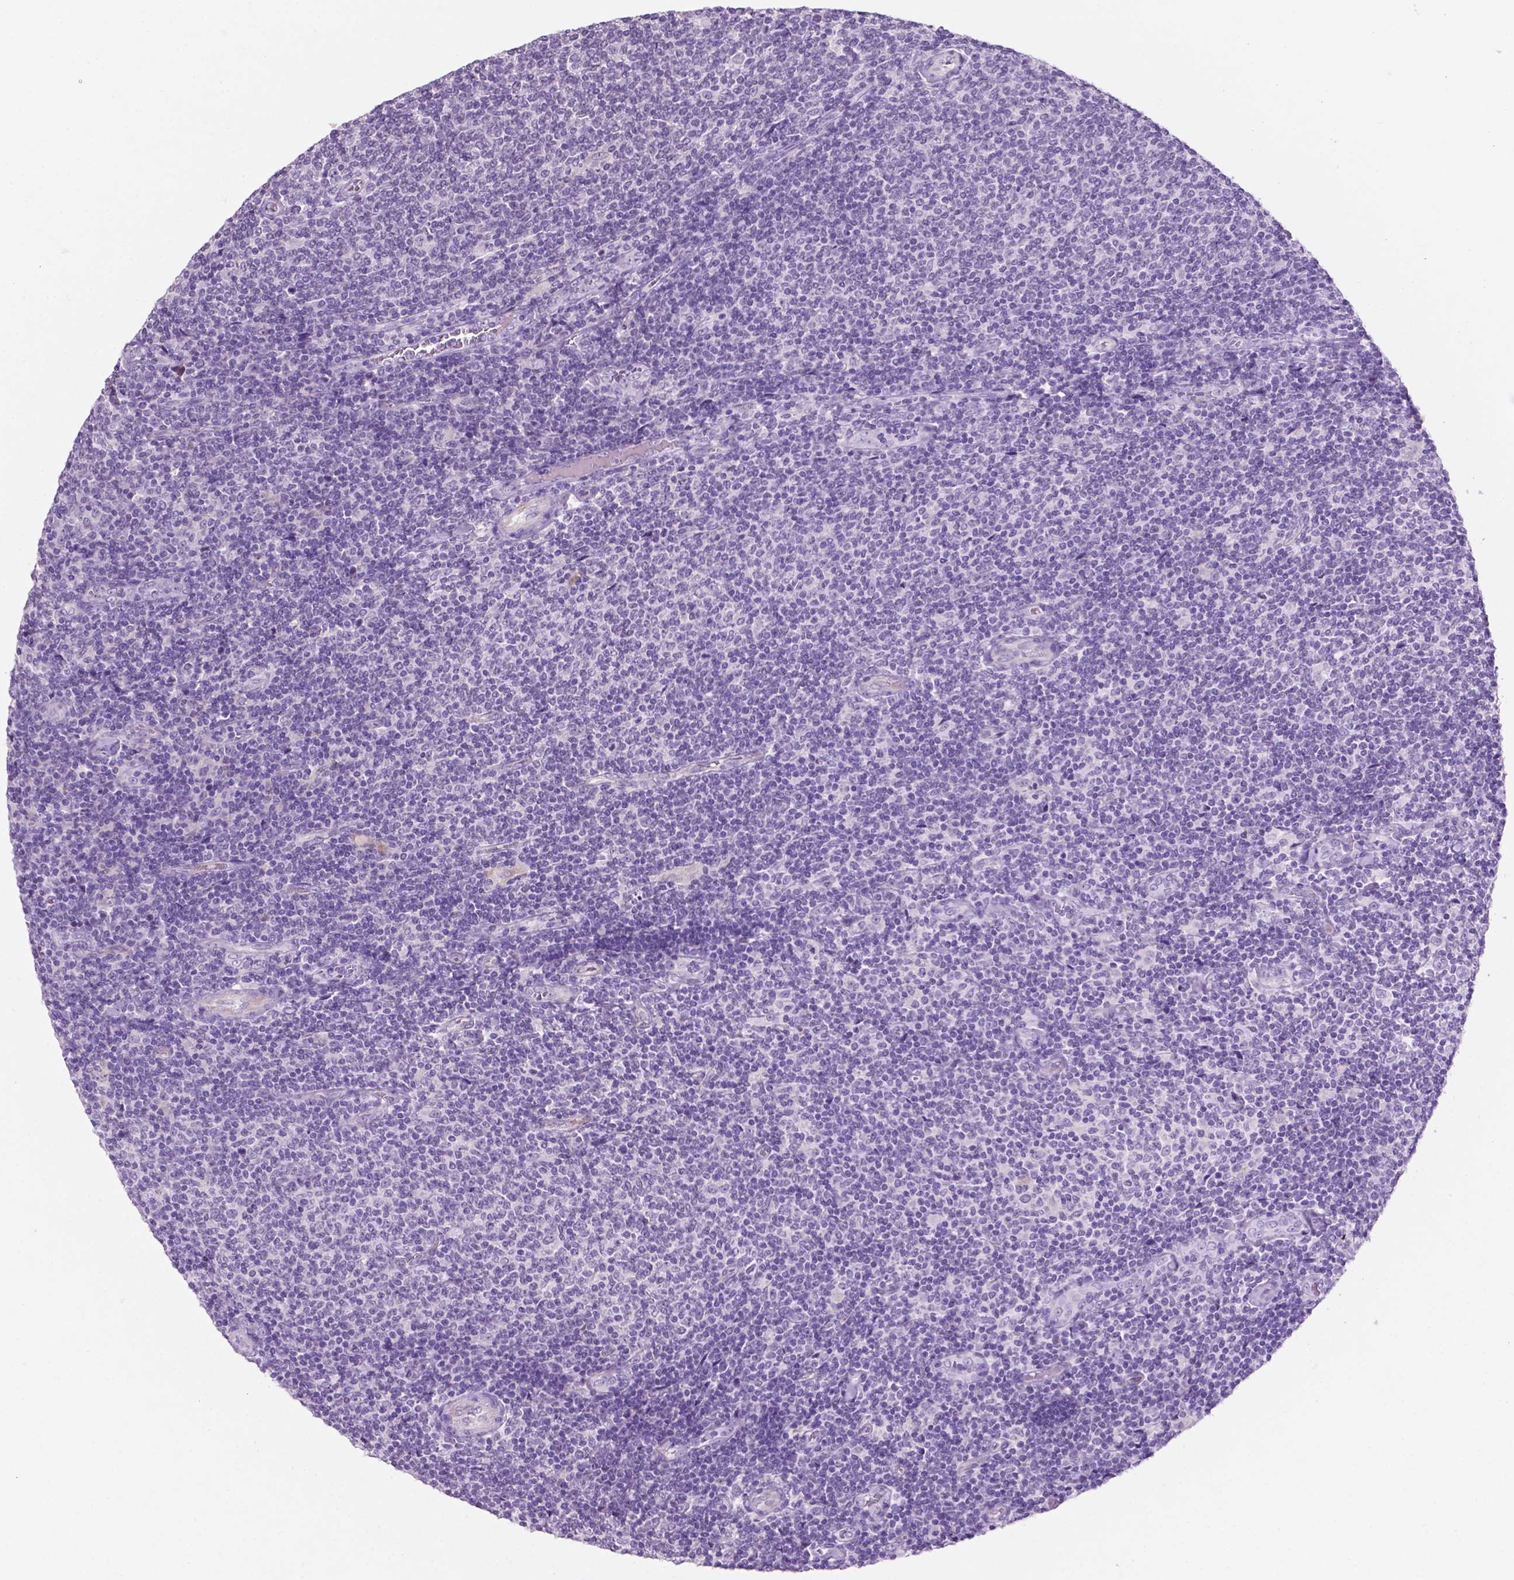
{"staining": {"intensity": "negative", "quantity": "none", "location": "none"}, "tissue": "lymphoma", "cell_type": "Tumor cells", "image_type": "cancer", "snomed": [{"axis": "morphology", "description": "Malignant lymphoma, non-Hodgkin's type, Low grade"}, {"axis": "topography", "description": "Lymph node"}], "caption": "Immunohistochemical staining of human lymphoma reveals no significant positivity in tumor cells.", "gene": "PHGR1", "patient": {"sex": "male", "age": 52}}